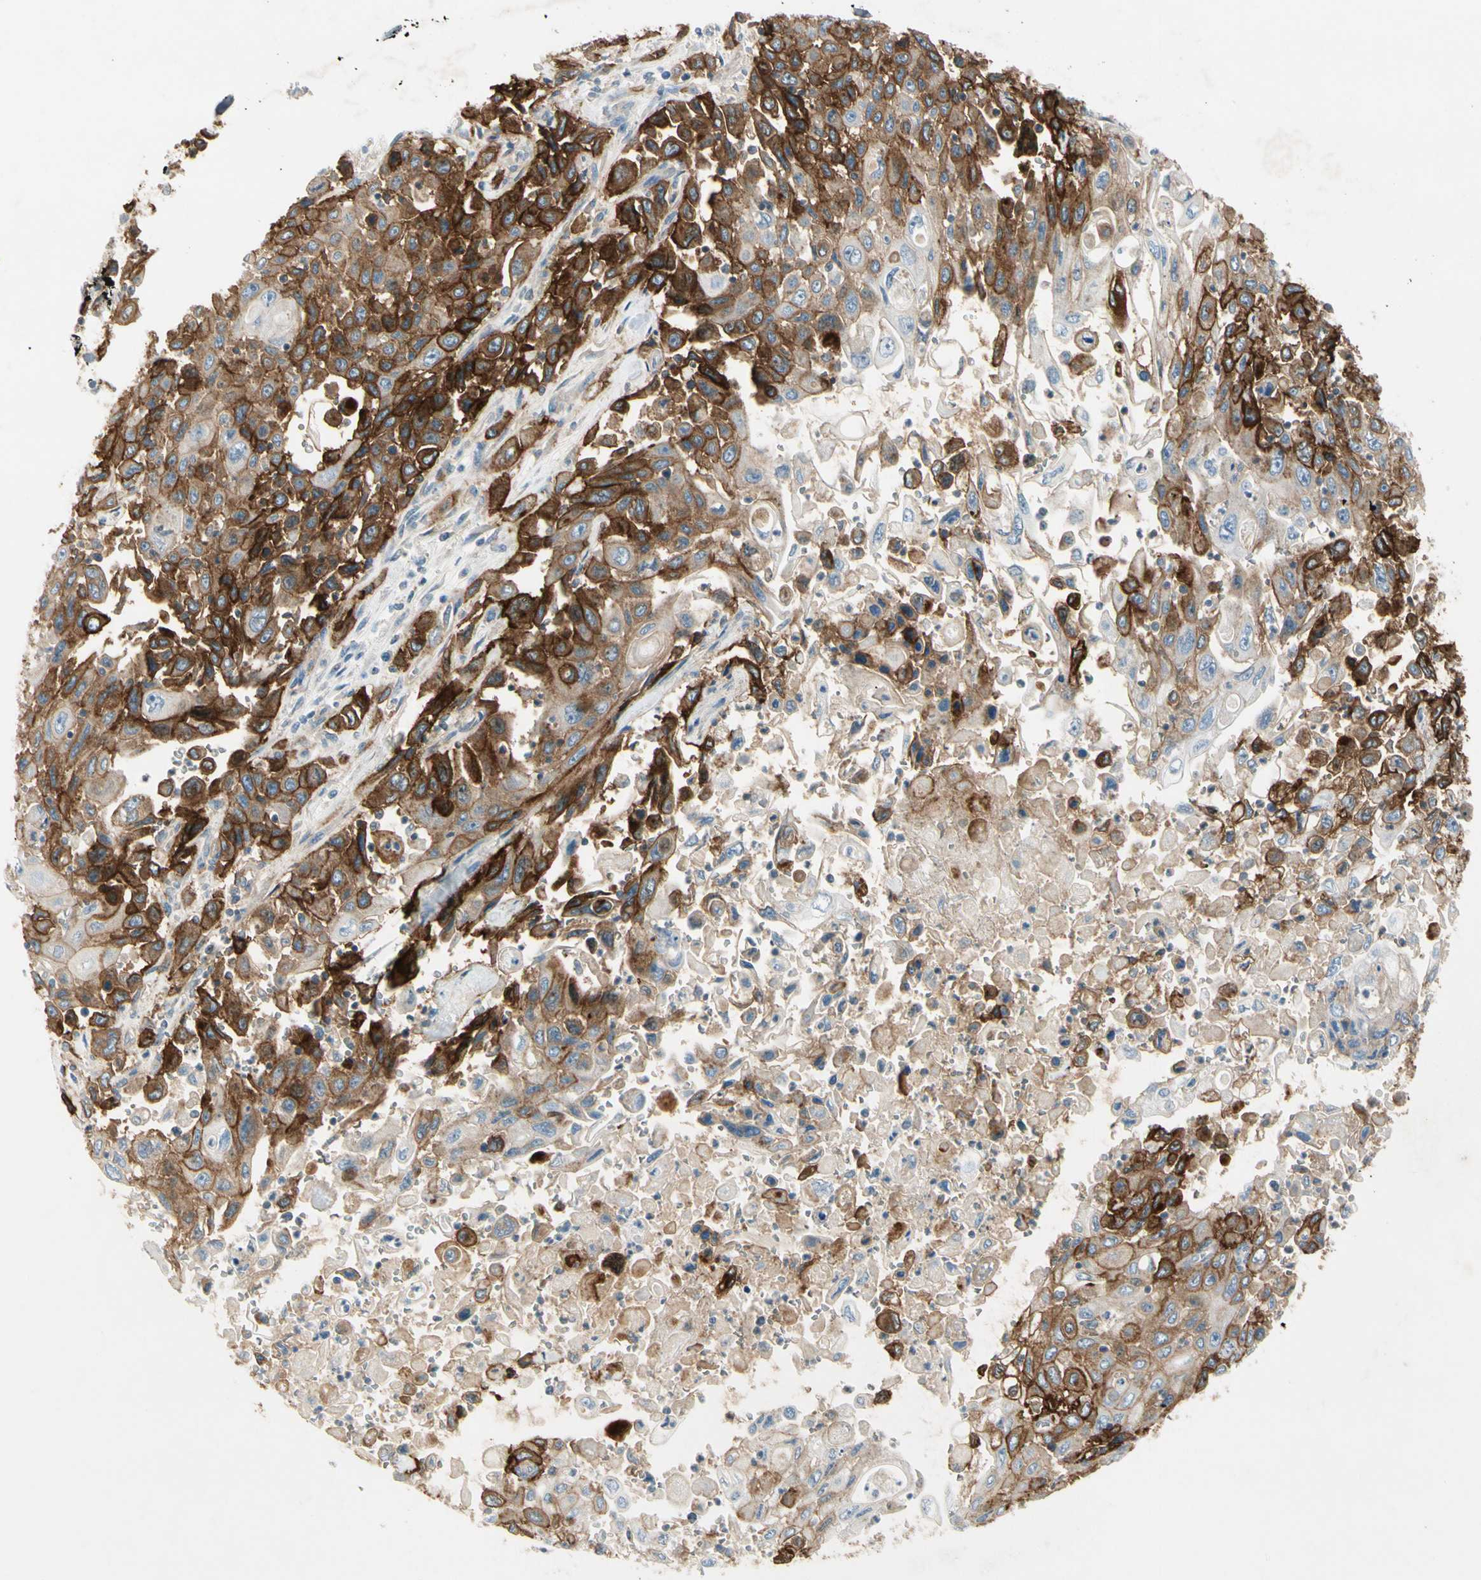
{"staining": {"intensity": "strong", "quantity": ">75%", "location": "cytoplasmic/membranous"}, "tissue": "pancreatic cancer", "cell_type": "Tumor cells", "image_type": "cancer", "snomed": [{"axis": "morphology", "description": "Adenocarcinoma, NOS"}, {"axis": "topography", "description": "Pancreas"}], "caption": "DAB (3,3'-diaminobenzidine) immunohistochemical staining of human pancreatic adenocarcinoma demonstrates strong cytoplasmic/membranous protein expression in about >75% of tumor cells.", "gene": "ITGA3", "patient": {"sex": "male", "age": 70}}